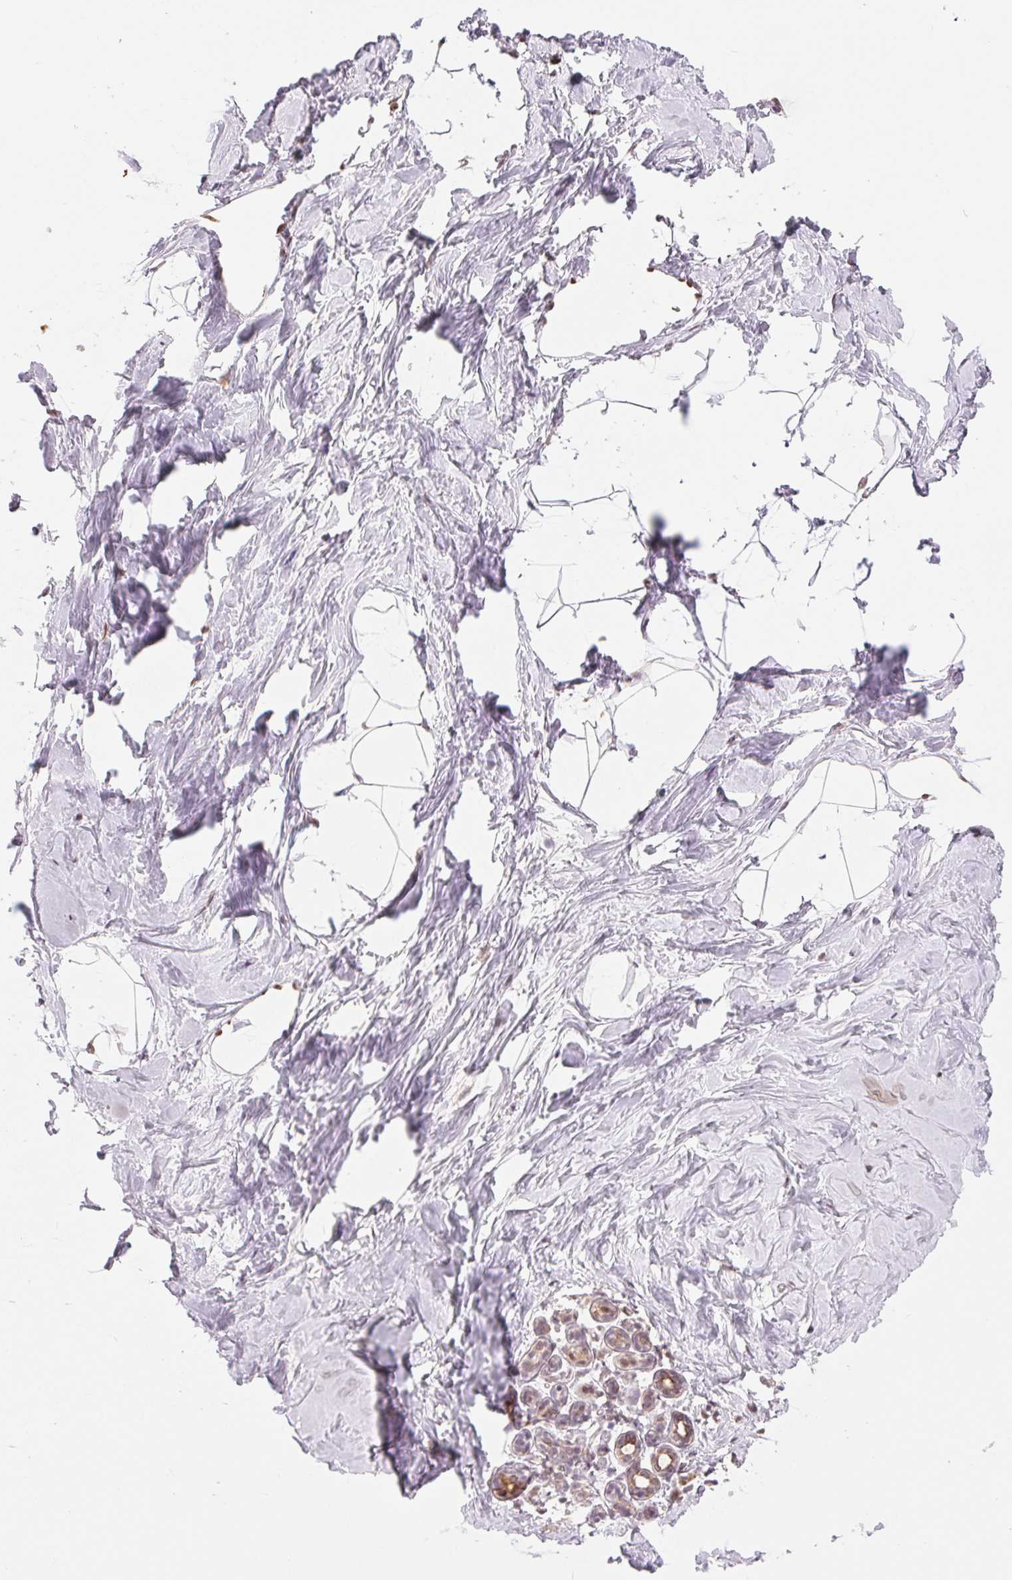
{"staining": {"intensity": "negative", "quantity": "none", "location": "none"}, "tissue": "breast", "cell_type": "Adipocytes", "image_type": "normal", "snomed": [{"axis": "morphology", "description": "Normal tissue, NOS"}, {"axis": "topography", "description": "Breast"}], "caption": "Photomicrograph shows no significant protein expression in adipocytes of normal breast.", "gene": "ARHGAP32", "patient": {"sex": "female", "age": 32}}